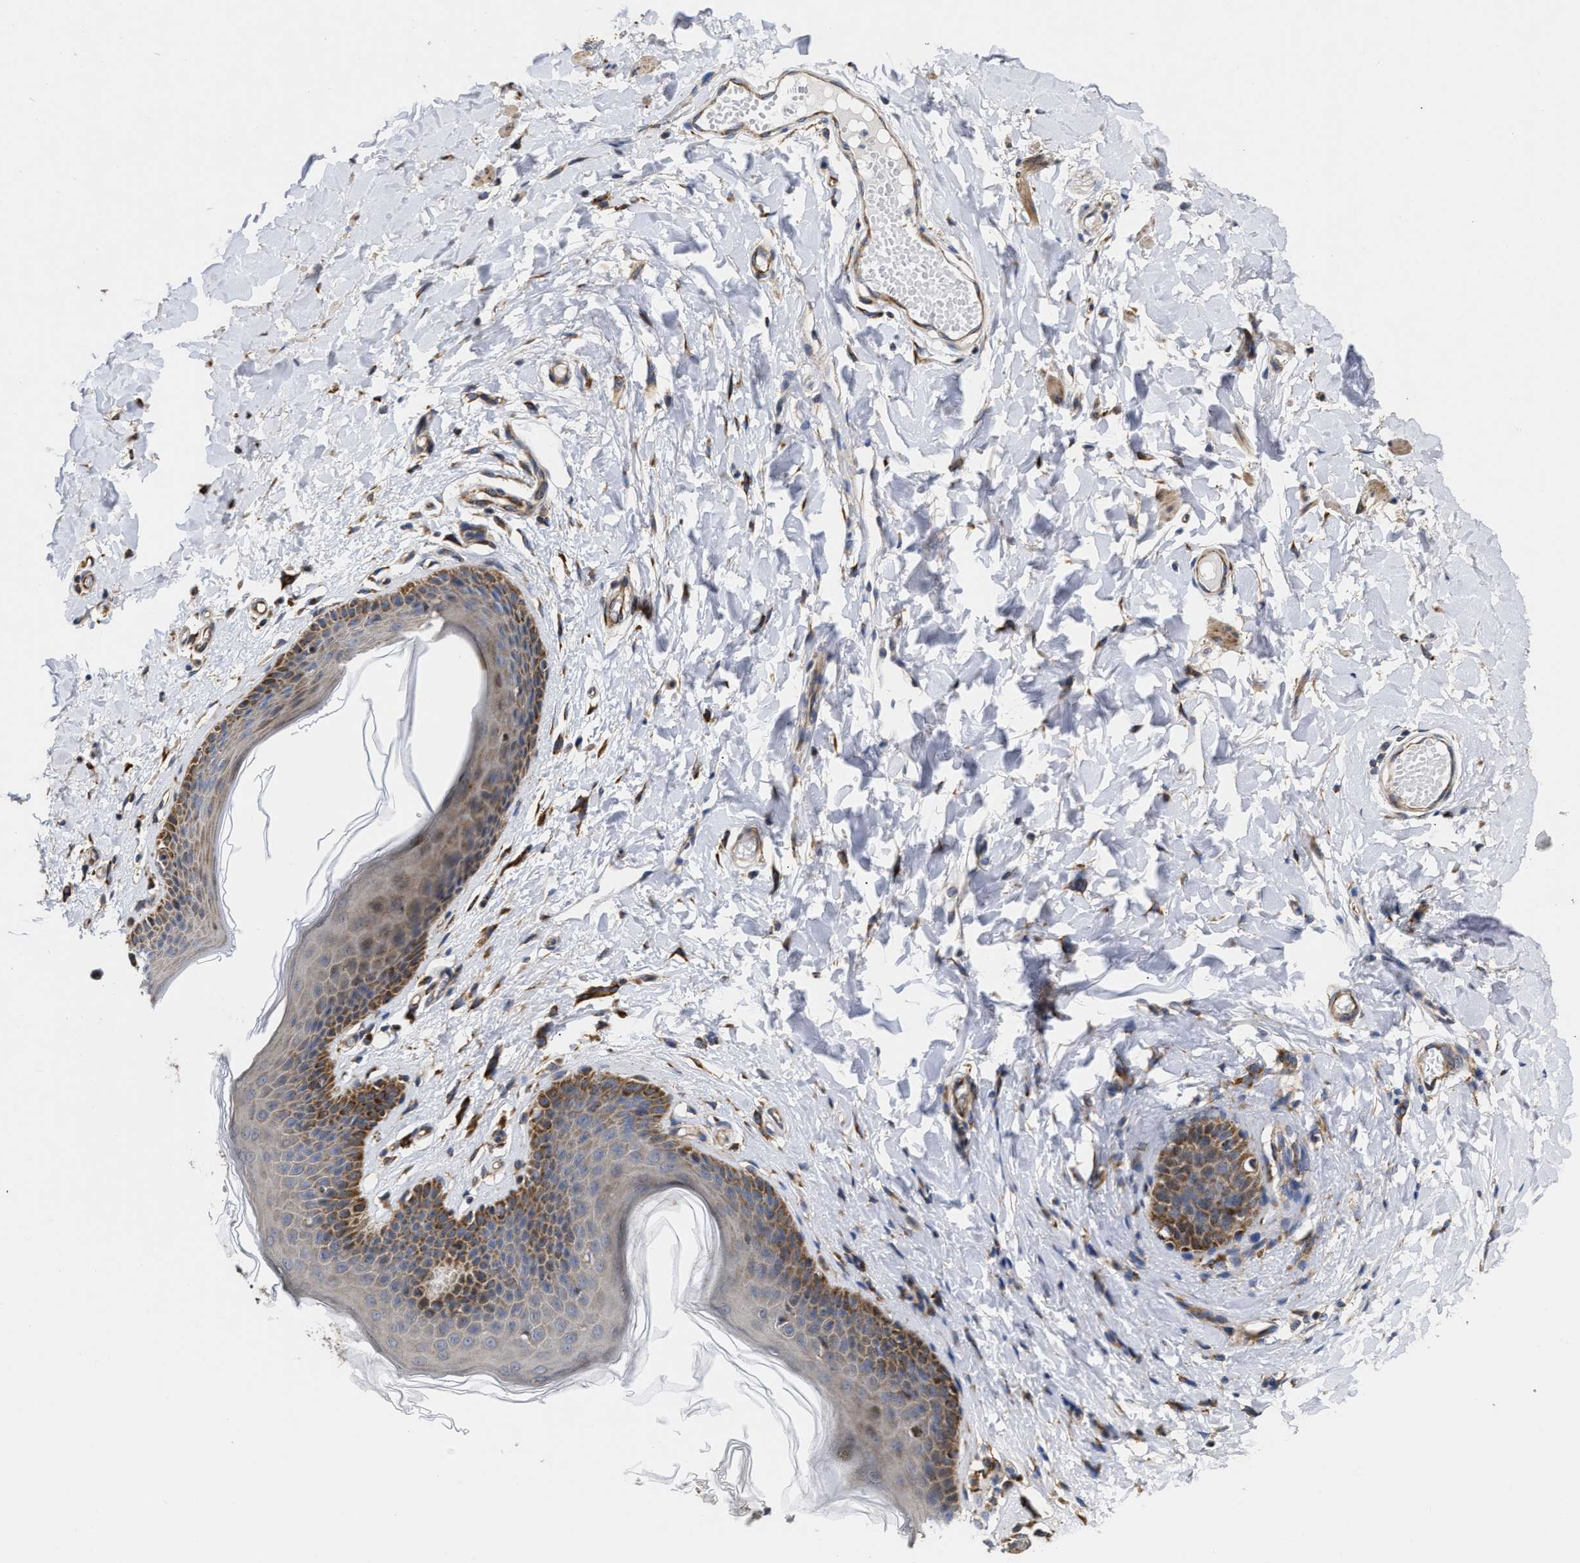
{"staining": {"intensity": "moderate", "quantity": "<25%", "location": "cytoplasmic/membranous"}, "tissue": "skin", "cell_type": "Epidermal cells", "image_type": "normal", "snomed": [{"axis": "morphology", "description": "Normal tissue, NOS"}, {"axis": "topography", "description": "Vulva"}], "caption": "A brown stain highlights moderate cytoplasmic/membranous positivity of a protein in epidermal cells of benign skin.", "gene": "MALSU1", "patient": {"sex": "female", "age": 66}}